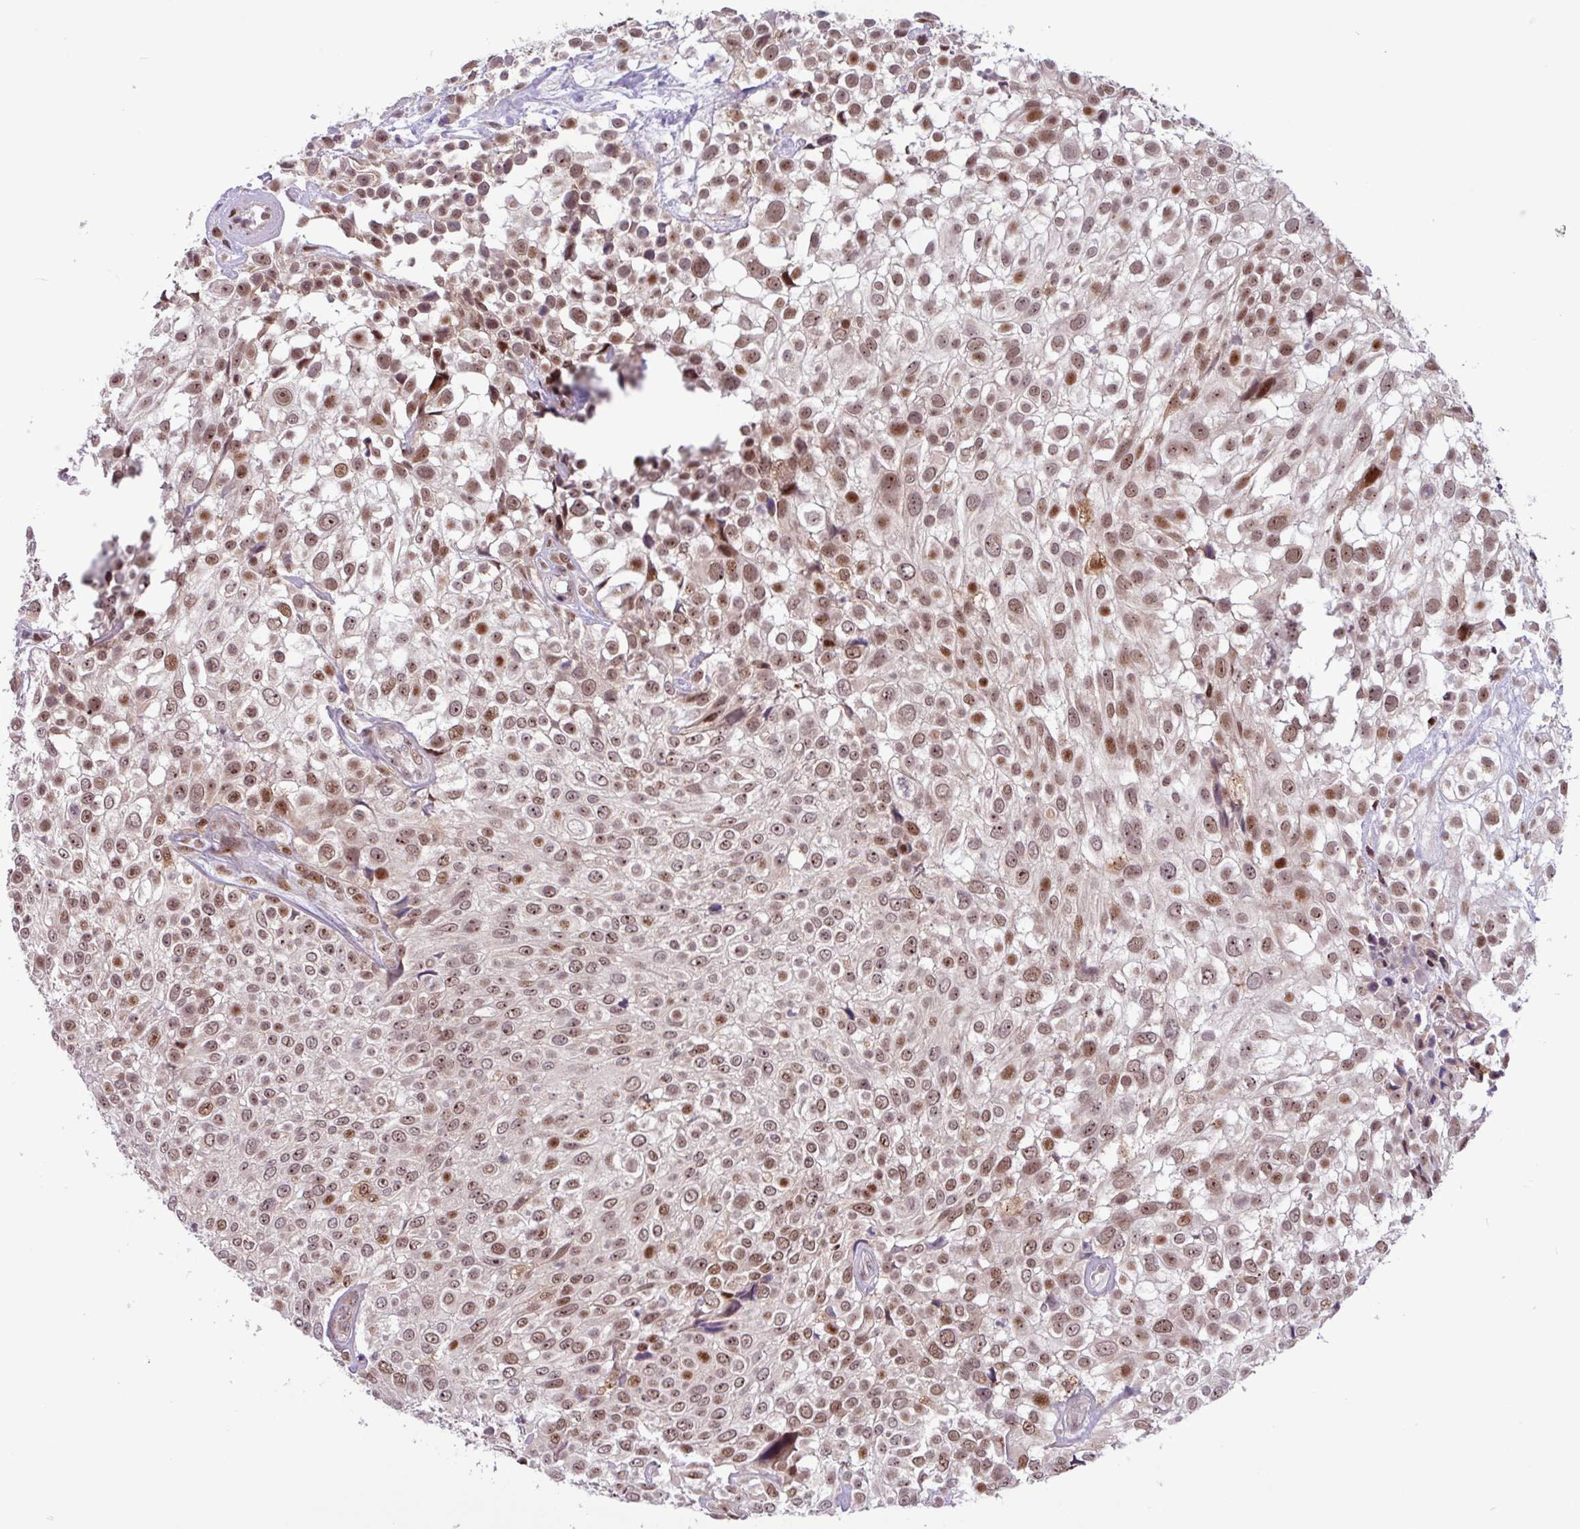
{"staining": {"intensity": "moderate", "quantity": ">75%", "location": "nuclear"}, "tissue": "urothelial cancer", "cell_type": "Tumor cells", "image_type": "cancer", "snomed": [{"axis": "morphology", "description": "Urothelial carcinoma, High grade"}, {"axis": "topography", "description": "Urinary bladder"}], "caption": "Protein expression analysis of human urothelial cancer reveals moderate nuclear expression in about >75% of tumor cells.", "gene": "BRD3", "patient": {"sex": "male", "age": 56}}